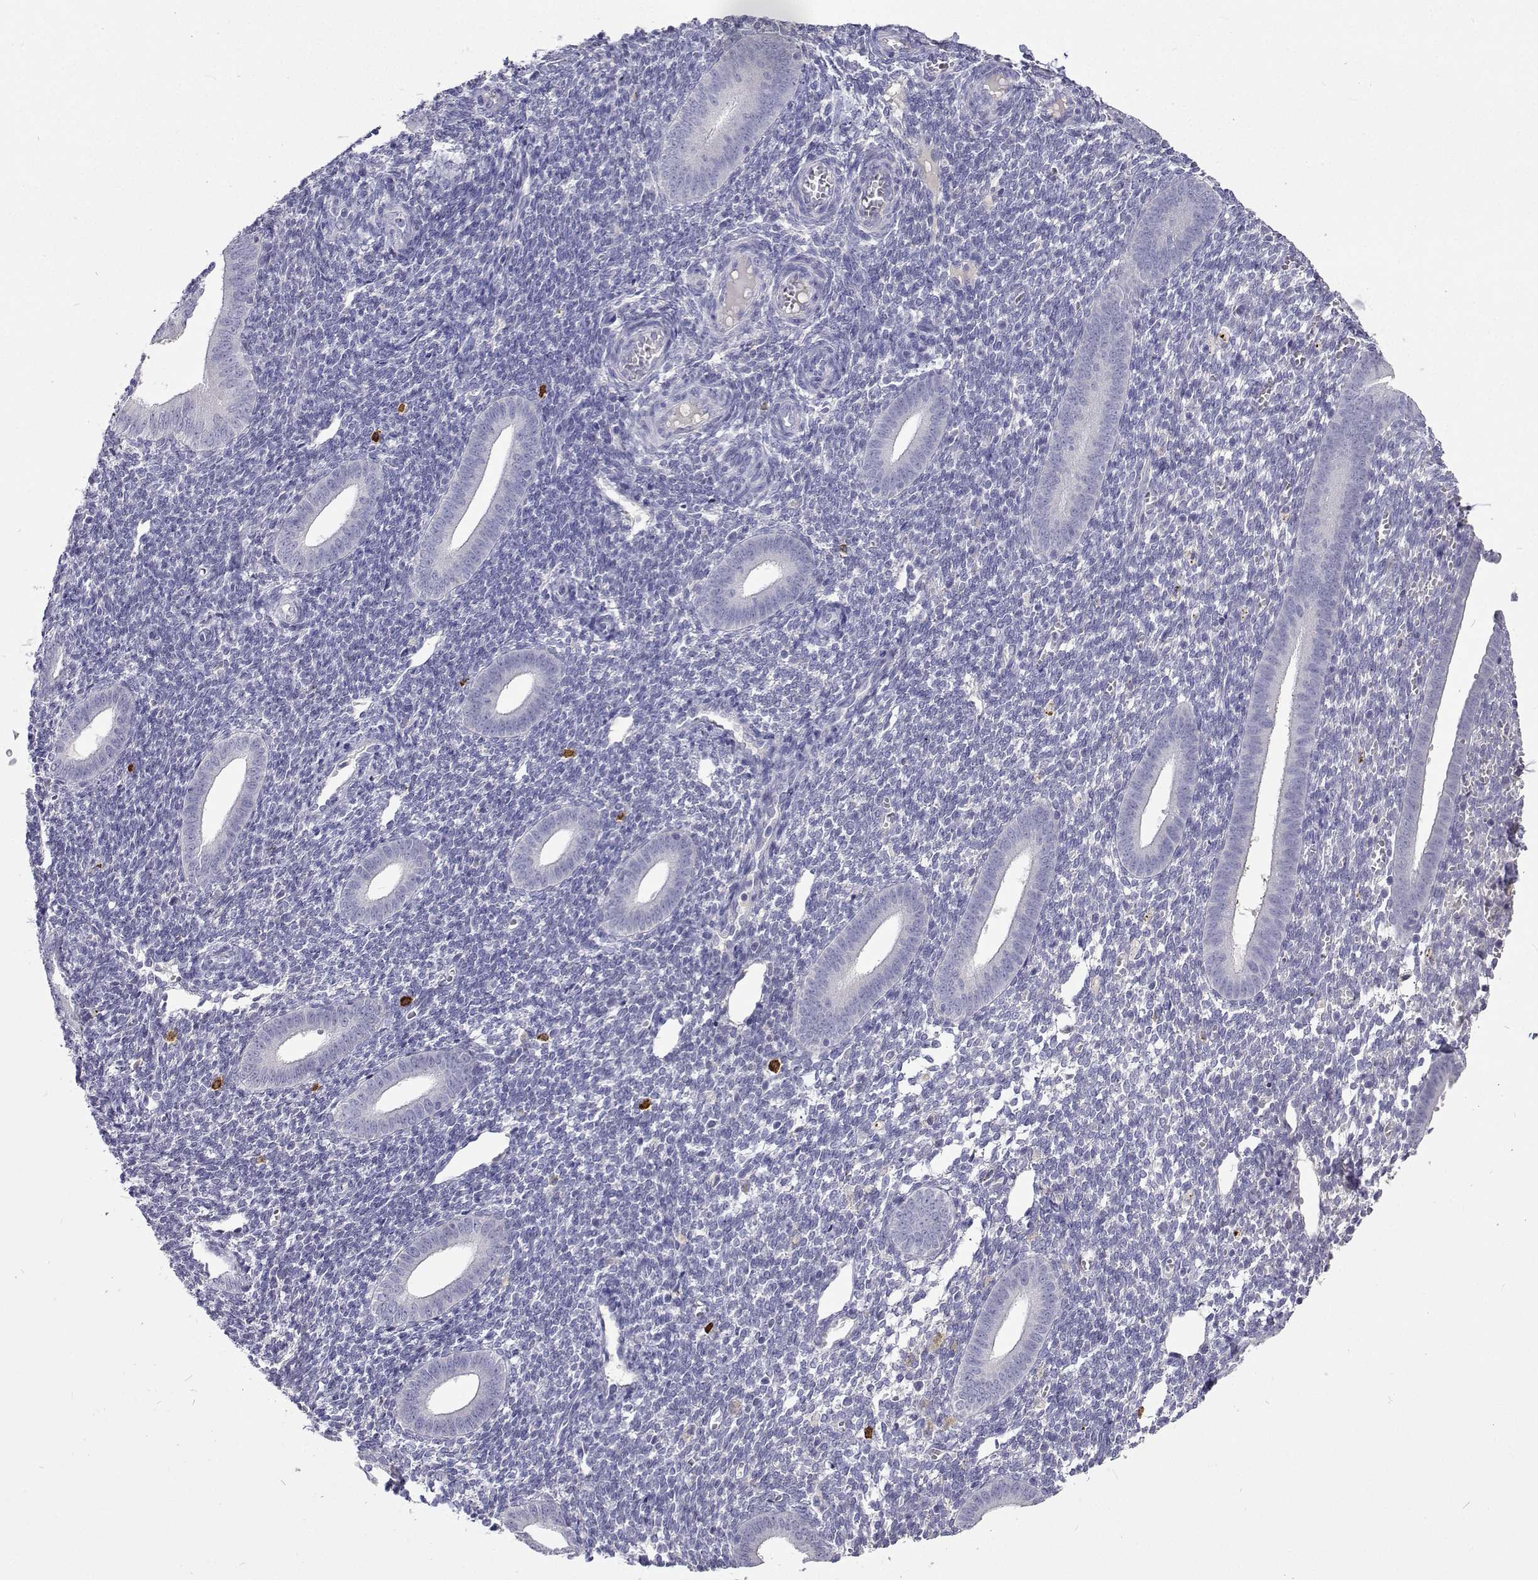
{"staining": {"intensity": "negative", "quantity": "none", "location": "none"}, "tissue": "endometrium", "cell_type": "Cells in endometrial stroma", "image_type": "normal", "snomed": [{"axis": "morphology", "description": "Normal tissue, NOS"}, {"axis": "topography", "description": "Endometrium"}], "caption": "Immunohistochemical staining of normal endometrium demonstrates no significant positivity in cells in endometrial stroma. (DAB immunohistochemistry visualized using brightfield microscopy, high magnification).", "gene": "CFAP44", "patient": {"sex": "female", "age": 25}}